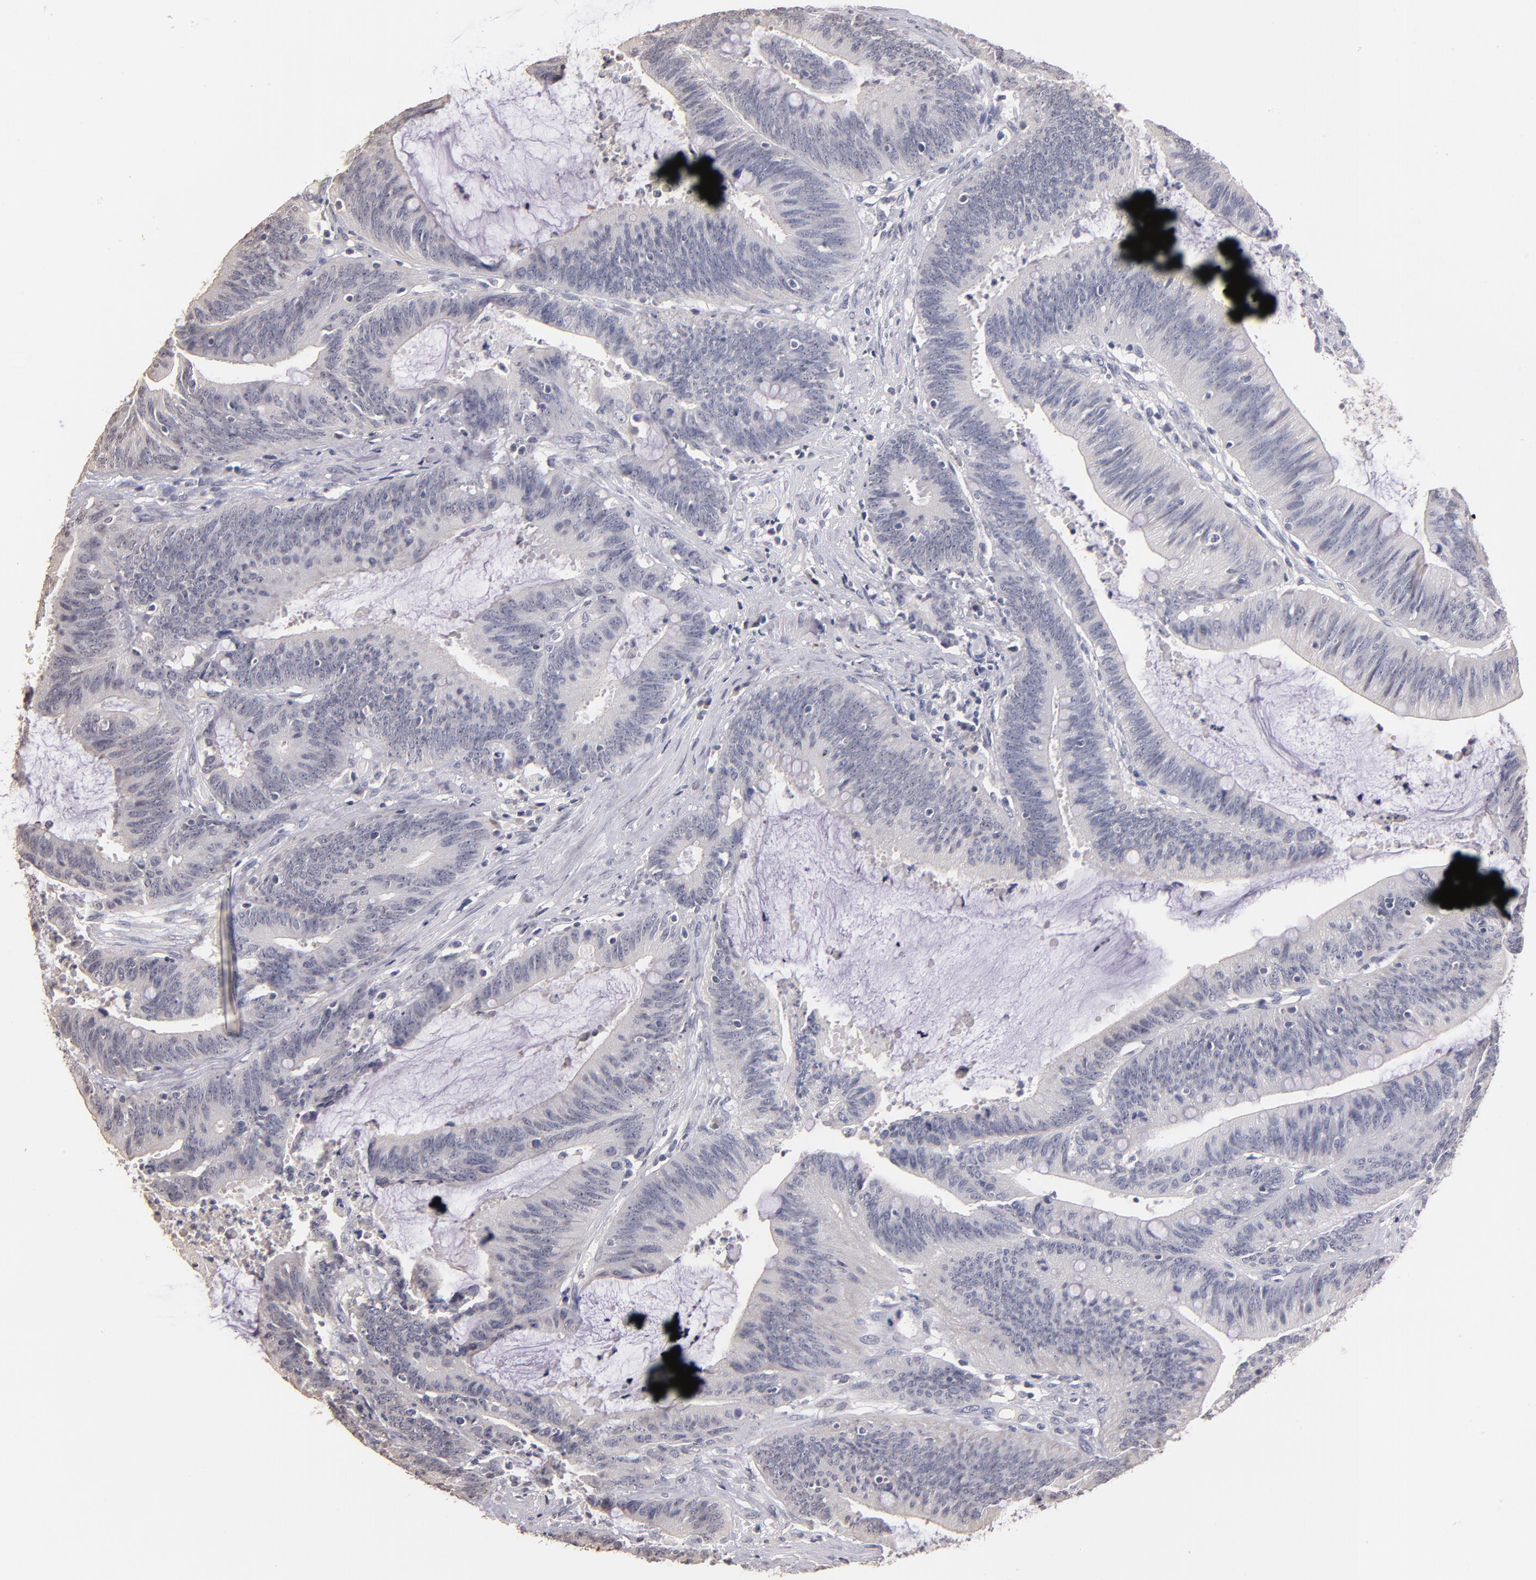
{"staining": {"intensity": "negative", "quantity": "none", "location": "none"}, "tissue": "colorectal cancer", "cell_type": "Tumor cells", "image_type": "cancer", "snomed": [{"axis": "morphology", "description": "Adenocarcinoma, NOS"}, {"axis": "topography", "description": "Rectum"}], "caption": "This image is of colorectal cancer stained with immunohistochemistry (IHC) to label a protein in brown with the nuclei are counter-stained blue. There is no expression in tumor cells. (DAB immunohistochemistry visualized using brightfield microscopy, high magnification).", "gene": "SOX10", "patient": {"sex": "female", "age": 66}}